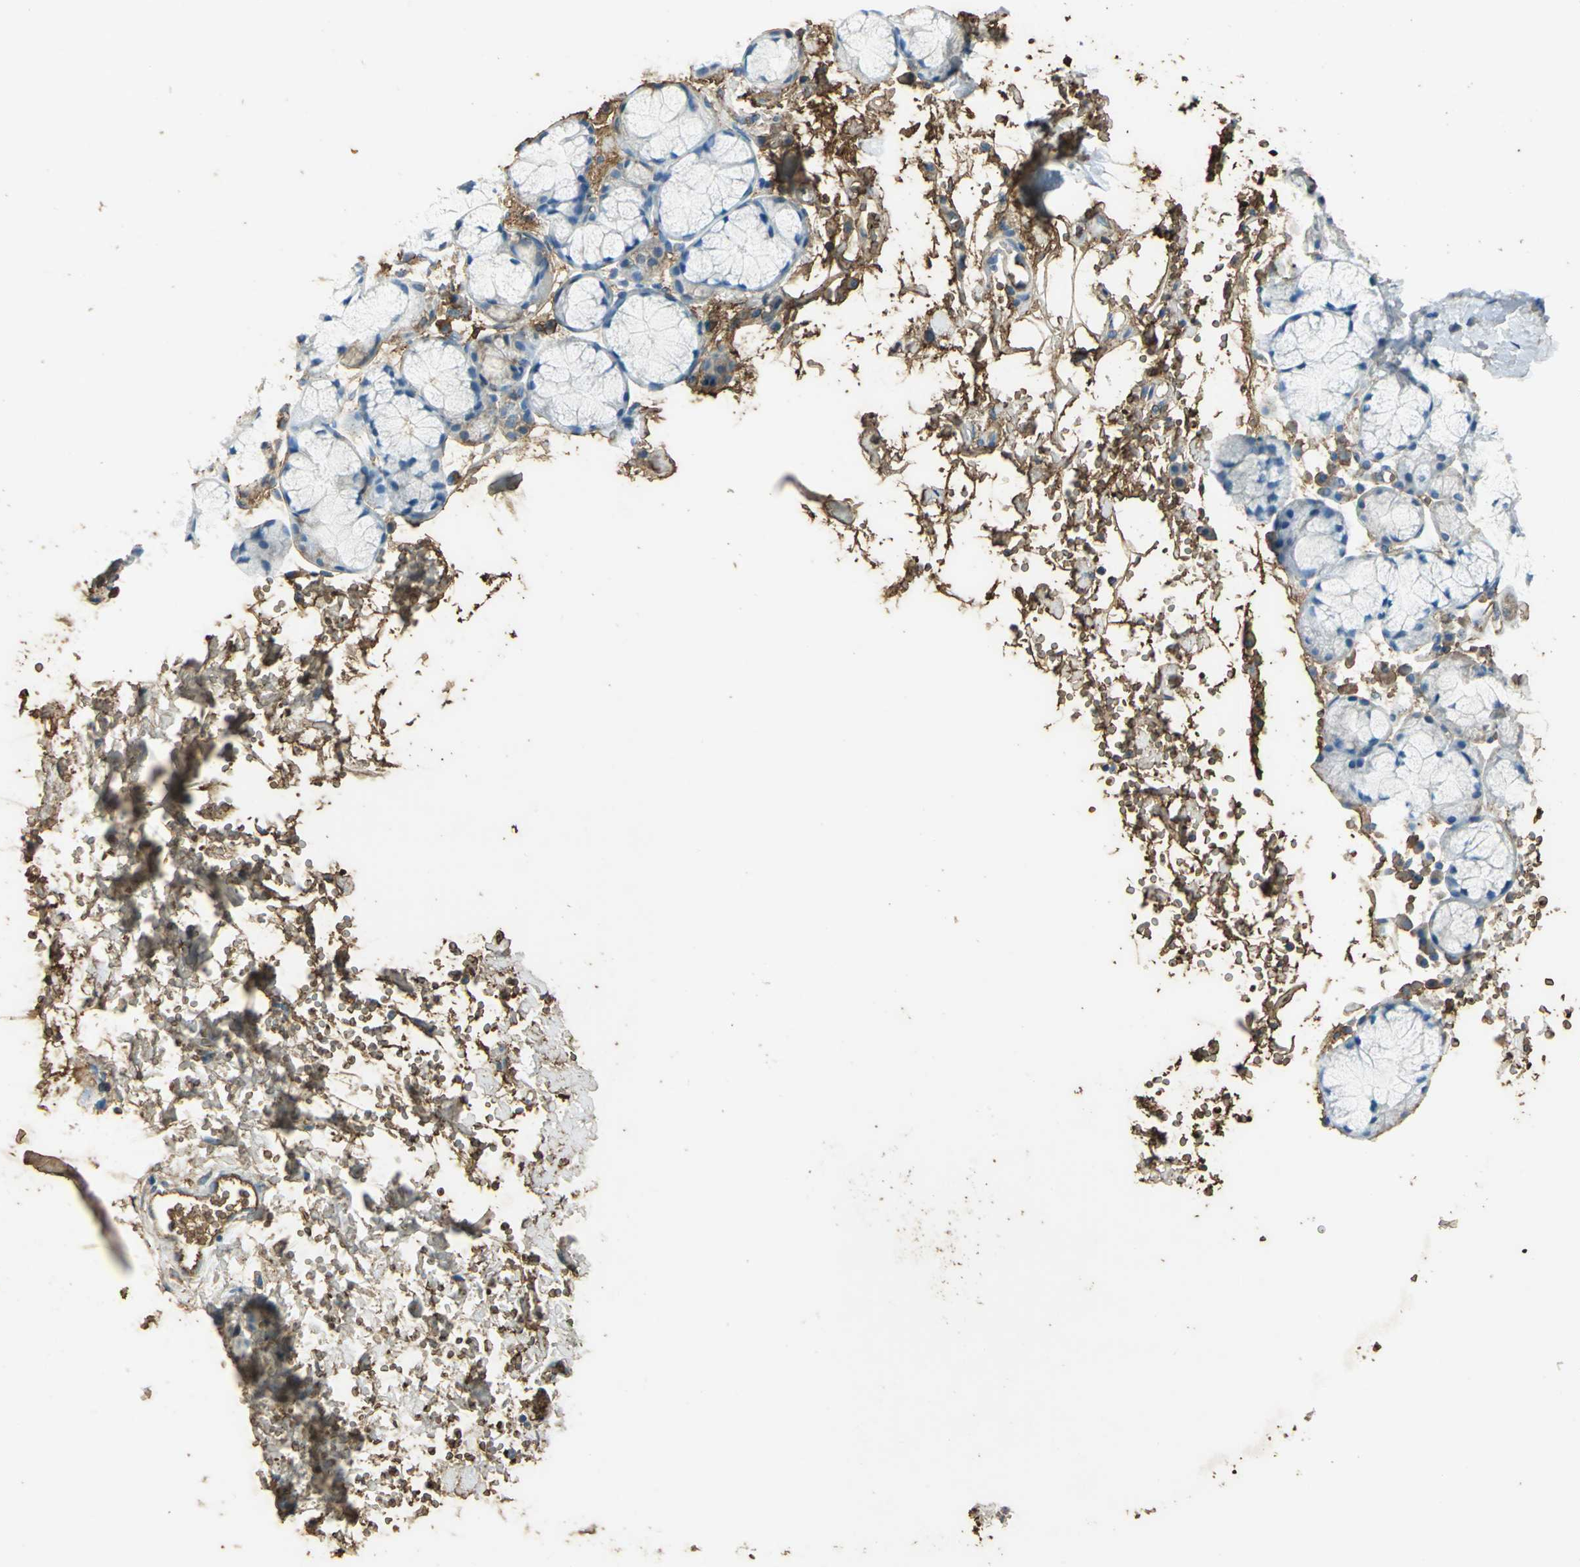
{"staining": {"intensity": "weak", "quantity": "<25%", "location": "cytoplasmic/membranous"}, "tissue": "salivary gland", "cell_type": "Glandular cells", "image_type": "normal", "snomed": [{"axis": "morphology", "description": "Normal tissue, NOS"}, {"axis": "topography", "description": "Skeletal muscle"}, {"axis": "topography", "description": "Oral tissue"}, {"axis": "topography", "description": "Salivary gland"}, {"axis": "topography", "description": "Peripheral nerve tissue"}], "caption": "Human salivary gland stained for a protein using immunohistochemistry (IHC) shows no staining in glandular cells.", "gene": "TRAPPC2", "patient": {"sex": "male", "age": 54}}